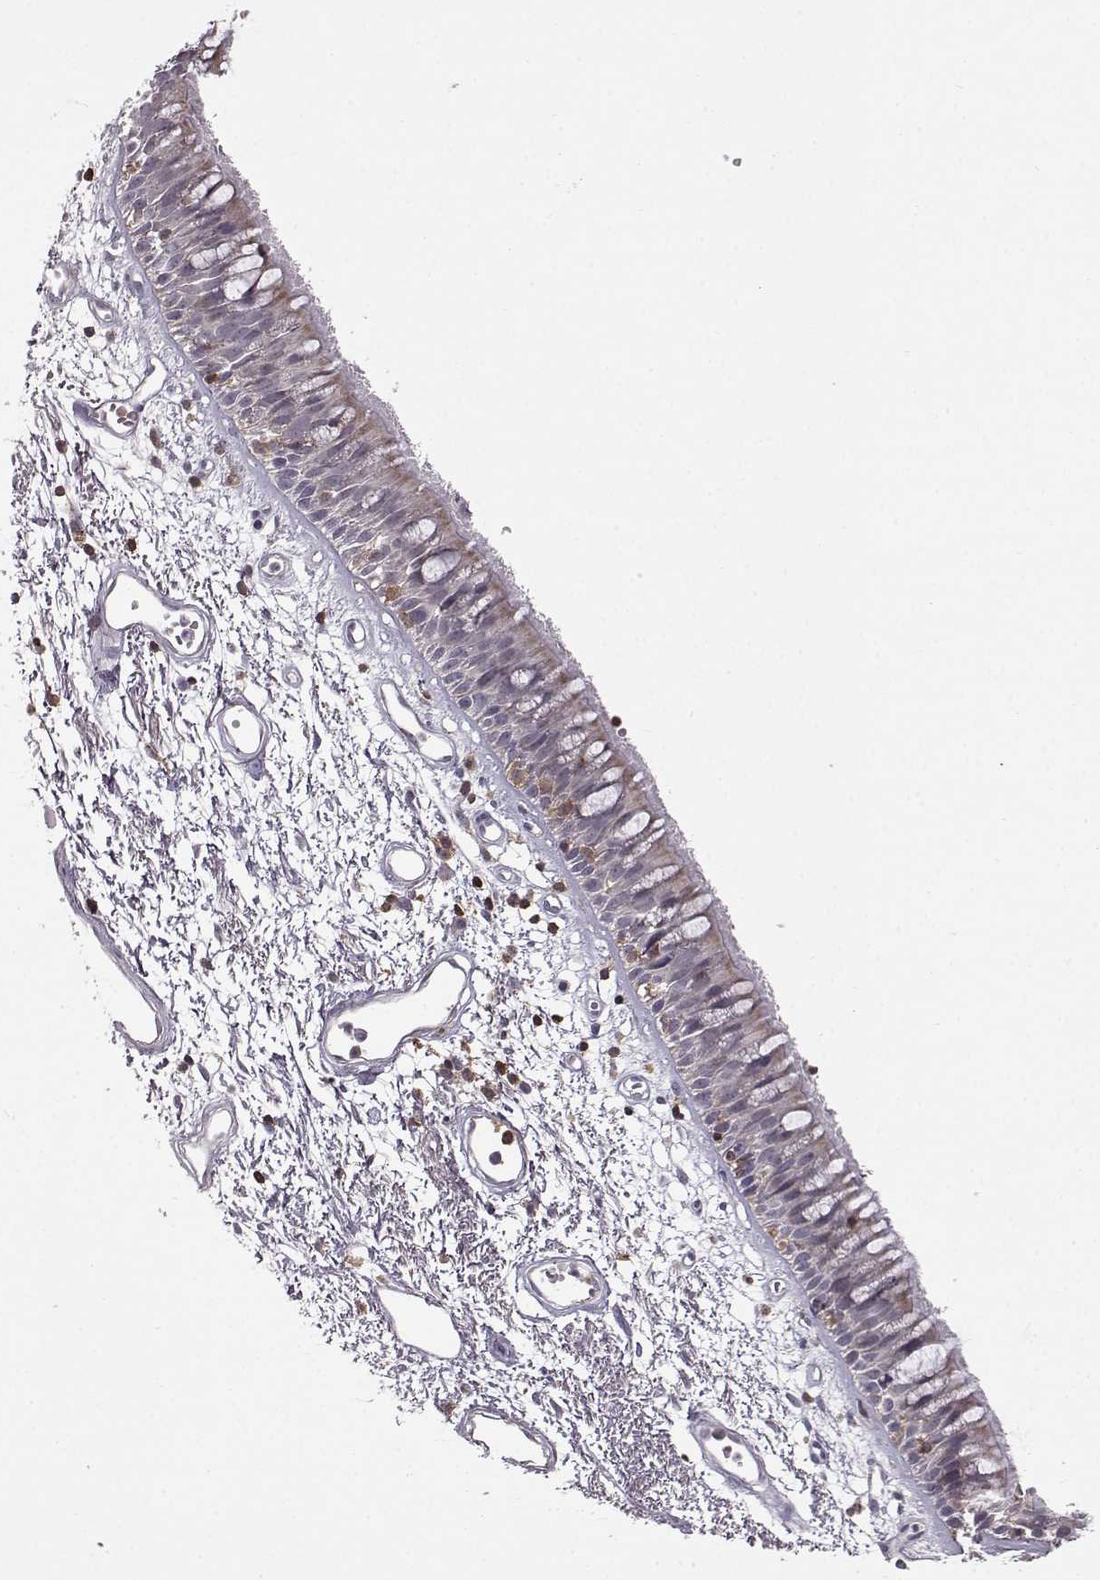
{"staining": {"intensity": "weak", "quantity": "25%-75%", "location": "cytoplasmic/membranous"}, "tissue": "bronchus", "cell_type": "Respiratory epithelial cells", "image_type": "normal", "snomed": [{"axis": "morphology", "description": "Normal tissue, NOS"}, {"axis": "morphology", "description": "Squamous cell carcinoma, NOS"}, {"axis": "topography", "description": "Cartilage tissue"}, {"axis": "topography", "description": "Bronchus"}, {"axis": "topography", "description": "Lung"}], "caption": "IHC histopathology image of normal bronchus stained for a protein (brown), which shows low levels of weak cytoplasmic/membranous positivity in about 25%-75% of respiratory epithelial cells.", "gene": "DOK2", "patient": {"sex": "male", "age": 66}}